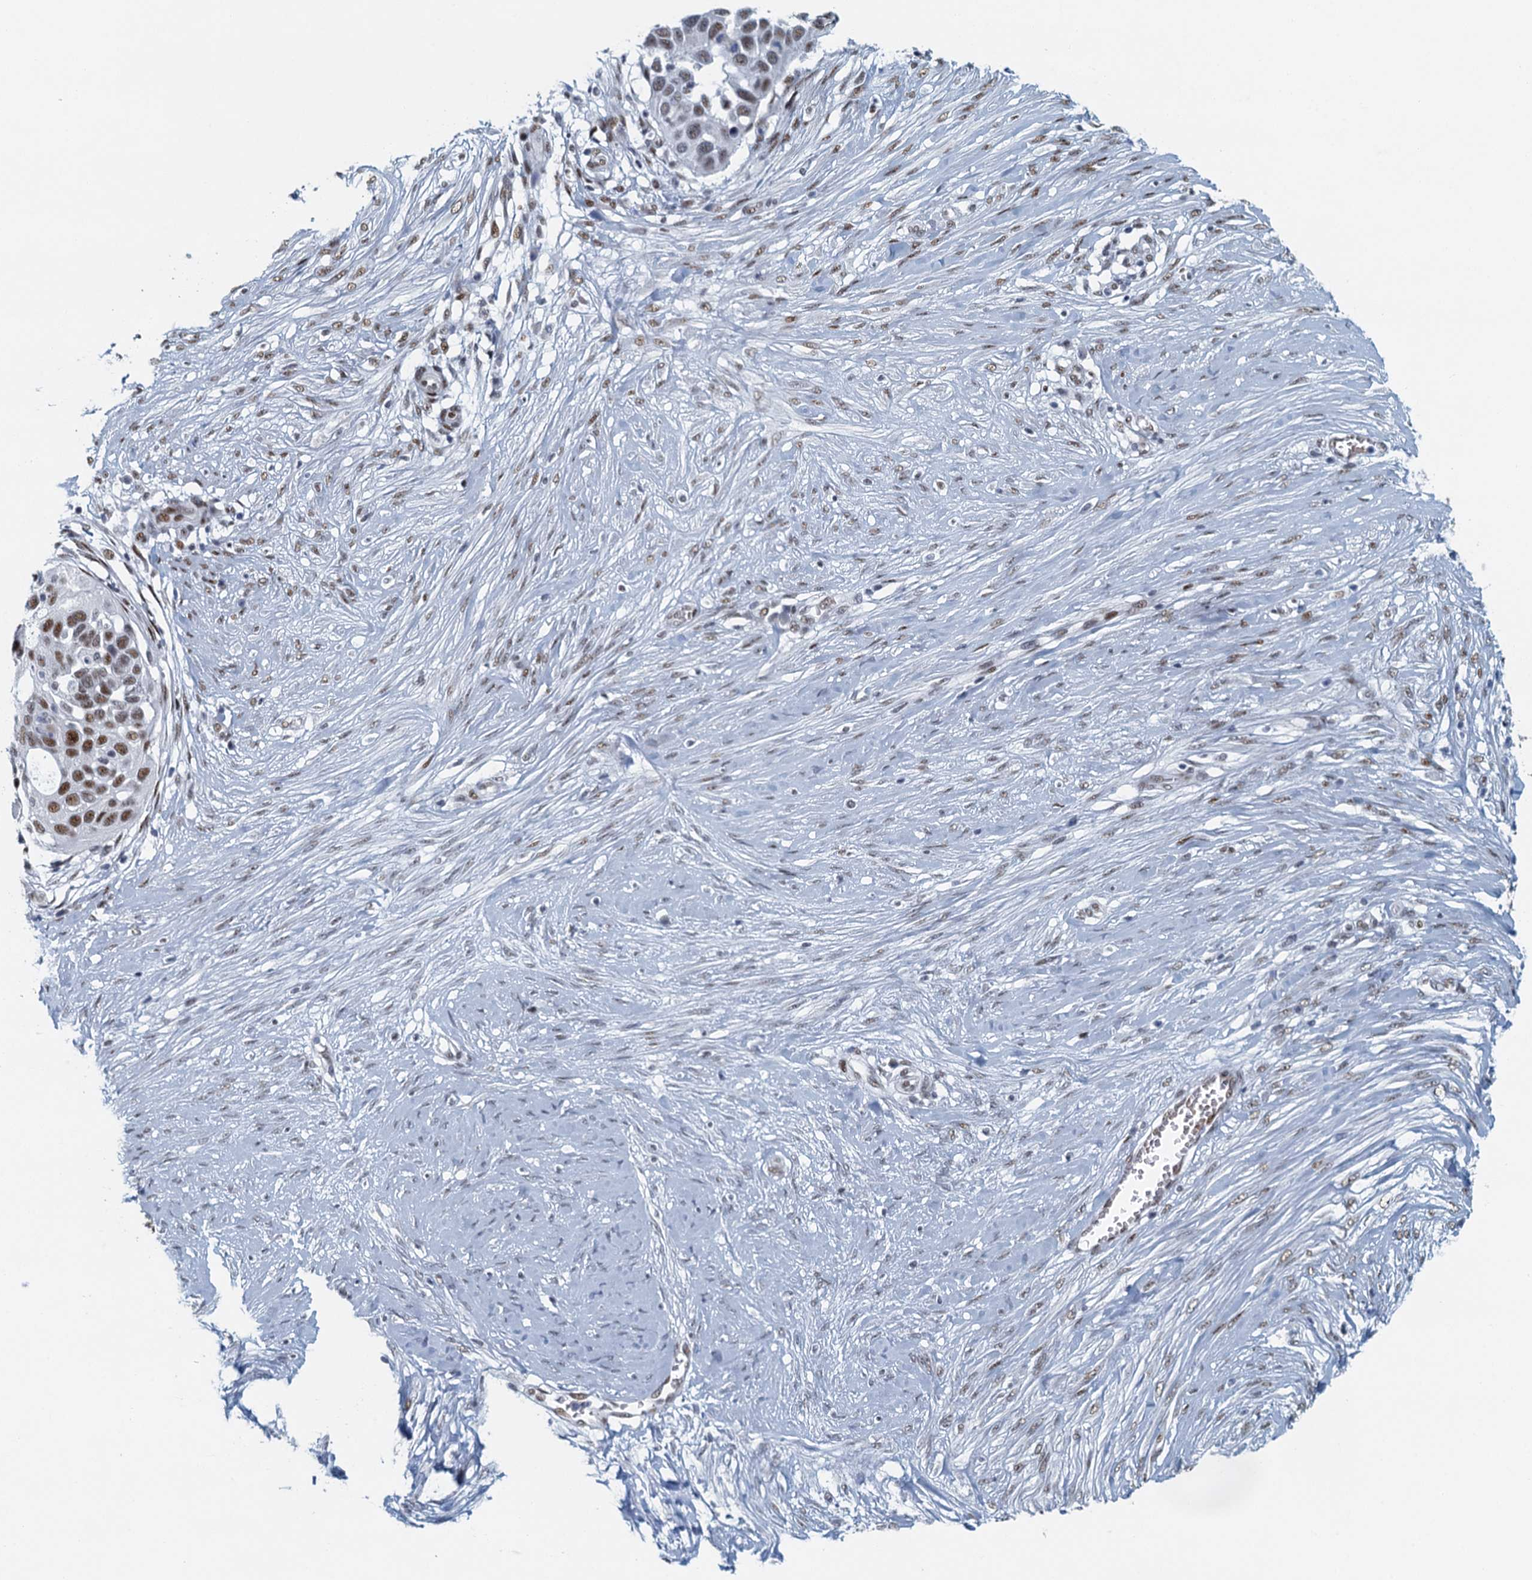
{"staining": {"intensity": "moderate", "quantity": ">75%", "location": "nuclear"}, "tissue": "skin cancer", "cell_type": "Tumor cells", "image_type": "cancer", "snomed": [{"axis": "morphology", "description": "Squamous cell carcinoma, NOS"}, {"axis": "topography", "description": "Skin"}], "caption": "Brown immunohistochemical staining in squamous cell carcinoma (skin) demonstrates moderate nuclear staining in approximately >75% of tumor cells. The staining was performed using DAB to visualize the protein expression in brown, while the nuclei were stained in blue with hematoxylin (Magnification: 20x).", "gene": "TTLL9", "patient": {"sex": "female", "age": 44}}